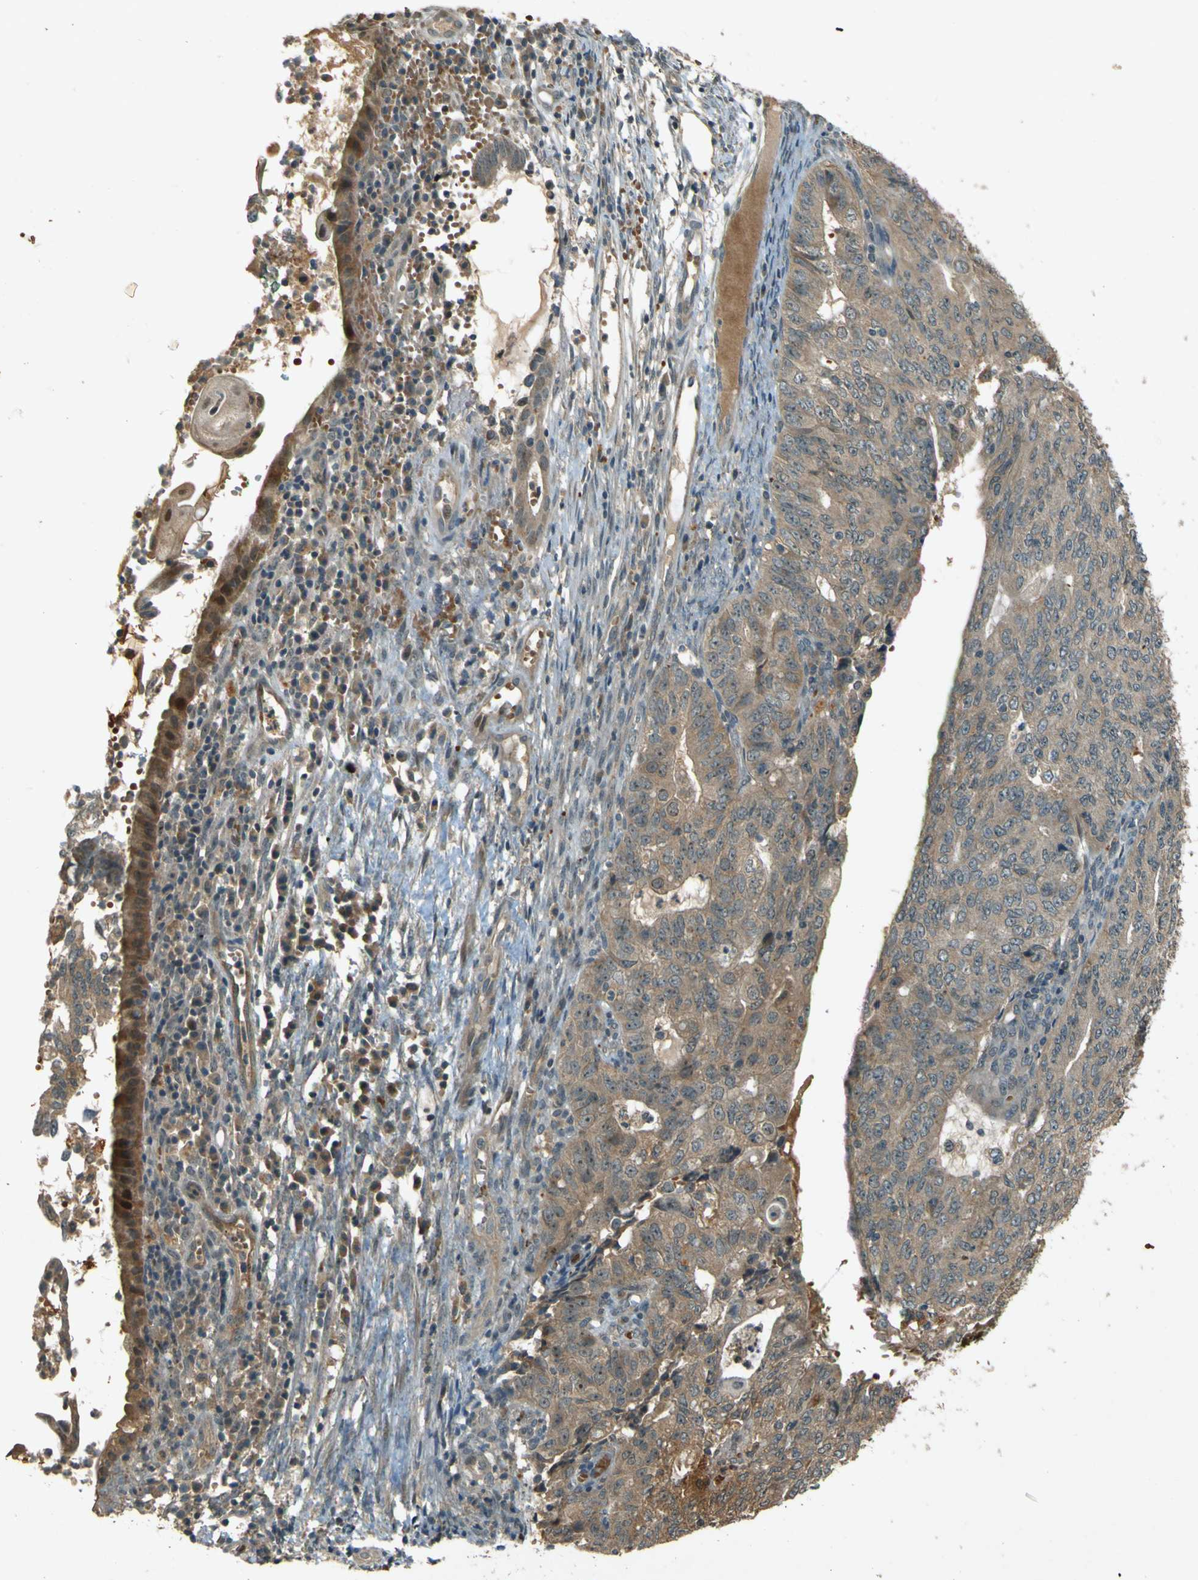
{"staining": {"intensity": "moderate", "quantity": ">75%", "location": "cytoplasmic/membranous"}, "tissue": "endometrial cancer", "cell_type": "Tumor cells", "image_type": "cancer", "snomed": [{"axis": "morphology", "description": "Adenocarcinoma, NOS"}, {"axis": "topography", "description": "Endometrium"}], "caption": "A brown stain highlights moderate cytoplasmic/membranous expression of a protein in human adenocarcinoma (endometrial) tumor cells.", "gene": "MPDZ", "patient": {"sex": "female", "age": 32}}